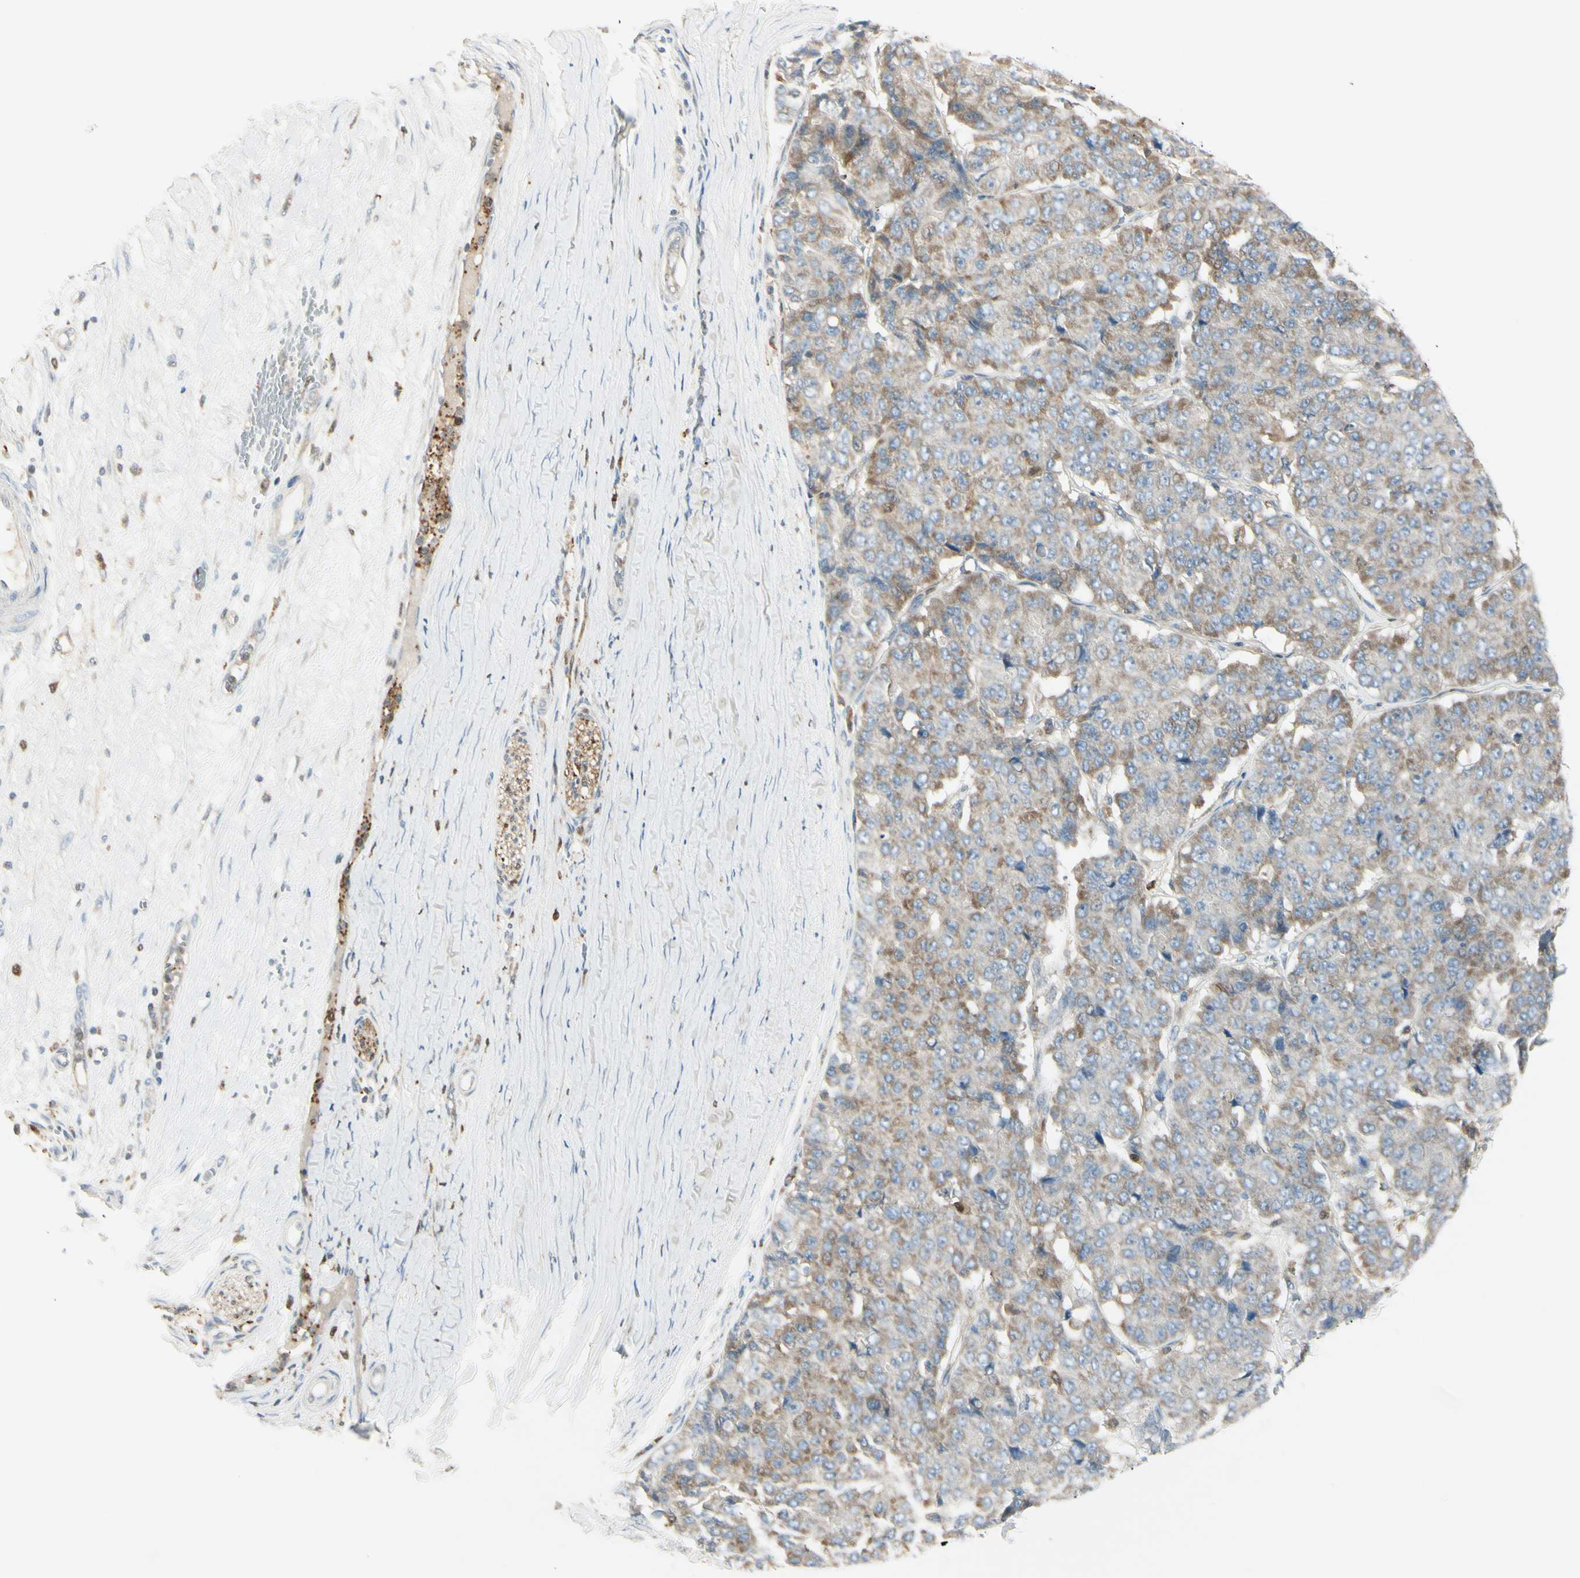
{"staining": {"intensity": "moderate", "quantity": "25%-75%", "location": "cytoplasmic/membranous"}, "tissue": "pancreatic cancer", "cell_type": "Tumor cells", "image_type": "cancer", "snomed": [{"axis": "morphology", "description": "Adenocarcinoma, NOS"}, {"axis": "topography", "description": "Pancreas"}], "caption": "Immunohistochemical staining of pancreatic cancer exhibits medium levels of moderate cytoplasmic/membranous protein expression in approximately 25%-75% of tumor cells.", "gene": "CYRIB", "patient": {"sex": "male", "age": 50}}